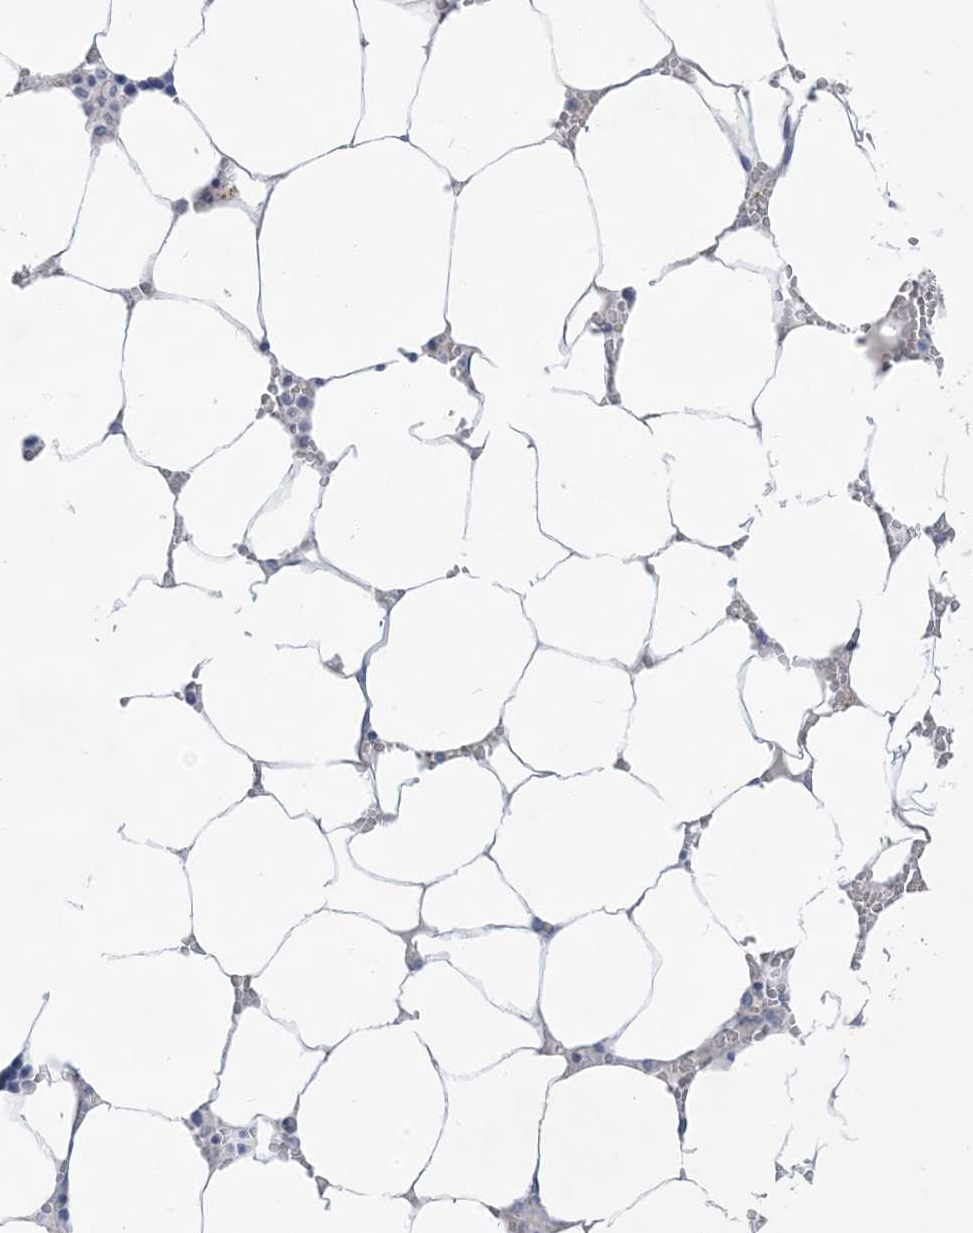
{"staining": {"intensity": "negative", "quantity": "none", "location": "none"}, "tissue": "bone marrow", "cell_type": "Hematopoietic cells", "image_type": "normal", "snomed": [{"axis": "morphology", "description": "Normal tissue, NOS"}, {"axis": "topography", "description": "Bone marrow"}], "caption": "Photomicrograph shows no significant protein expression in hematopoietic cells of benign bone marrow.", "gene": "FAM184A", "patient": {"sex": "male", "age": 70}}